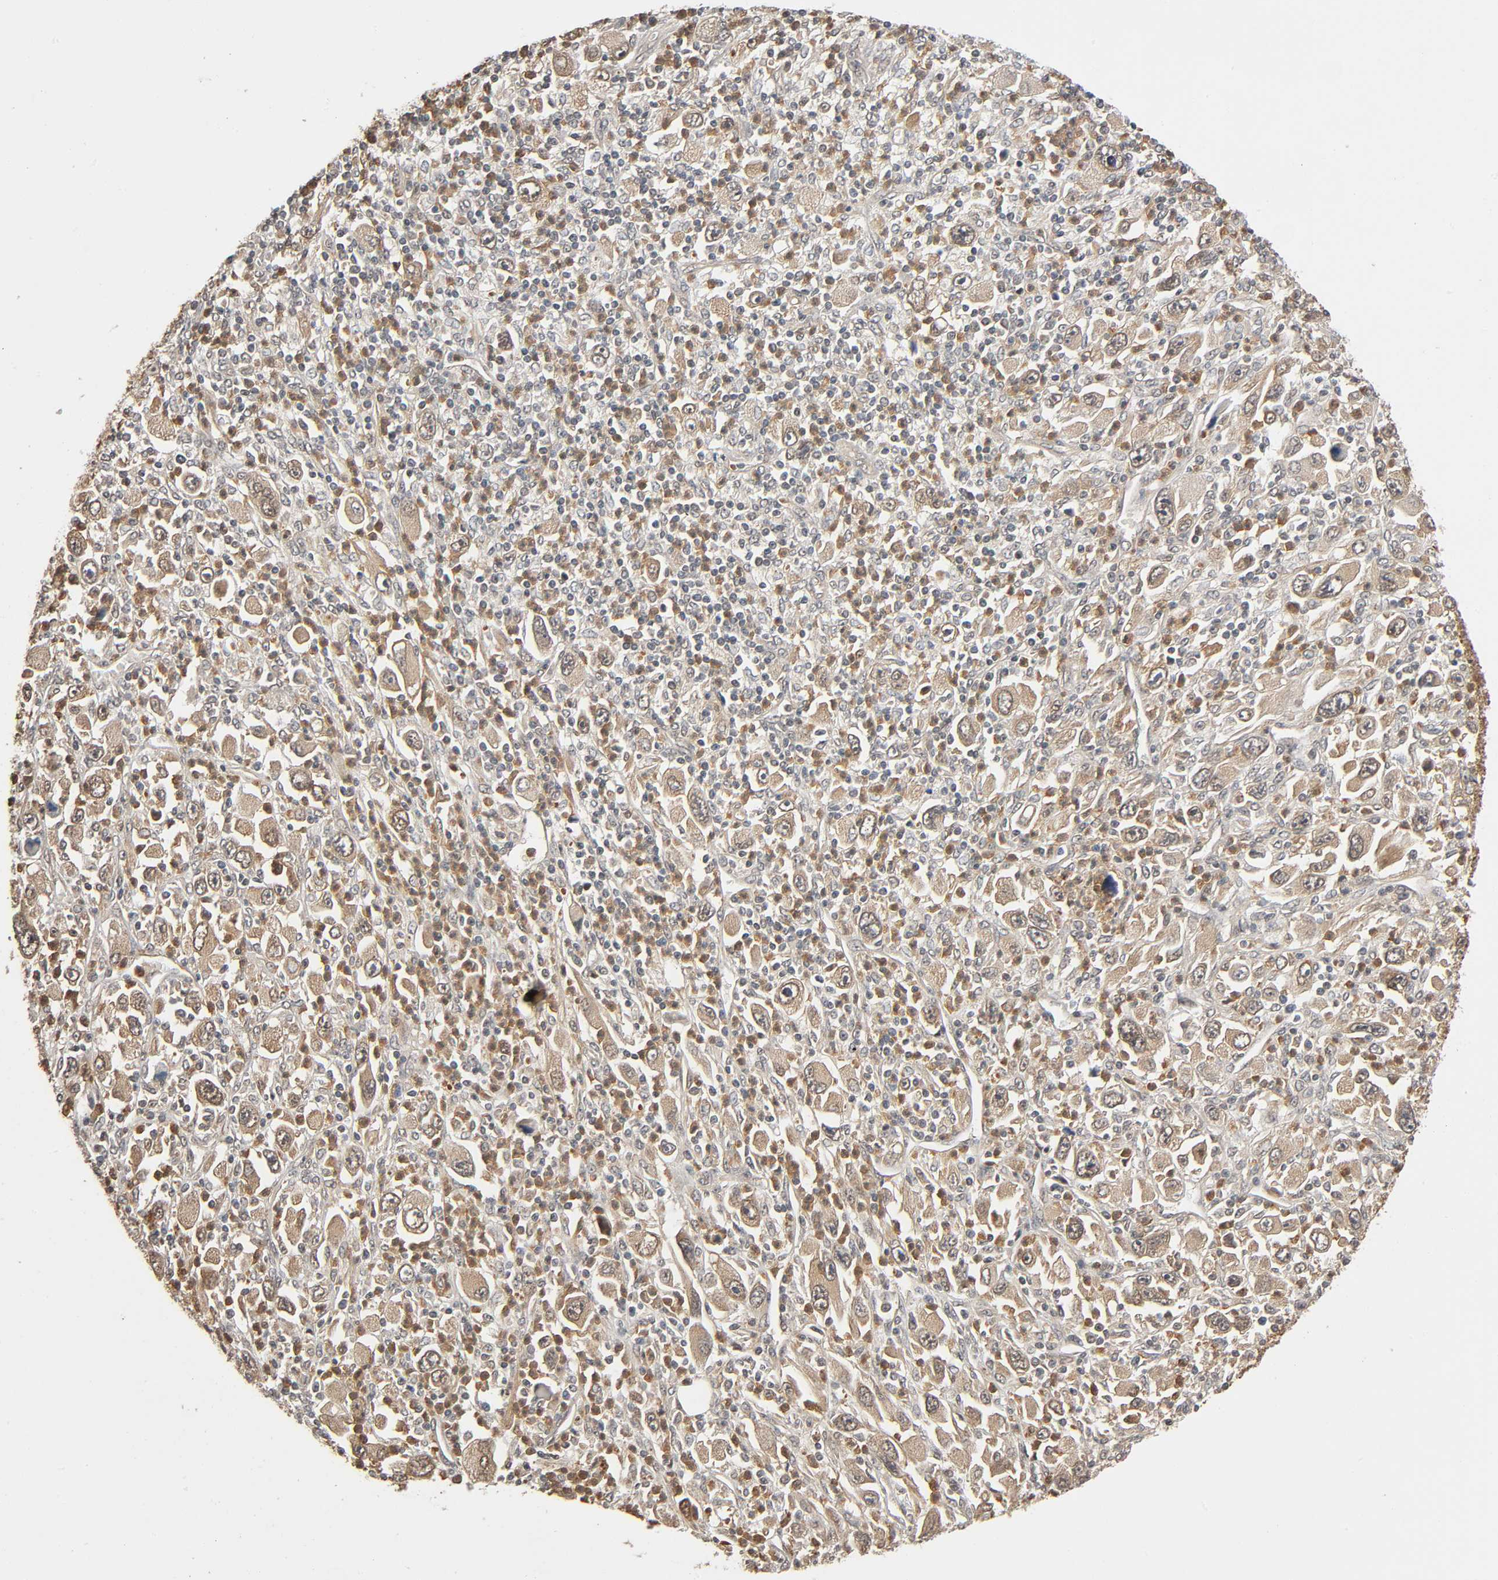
{"staining": {"intensity": "weak", "quantity": ">75%", "location": "cytoplasmic/membranous,nuclear"}, "tissue": "melanoma", "cell_type": "Tumor cells", "image_type": "cancer", "snomed": [{"axis": "morphology", "description": "Malignant melanoma, Metastatic site"}, {"axis": "topography", "description": "Skin"}], "caption": "Immunohistochemical staining of malignant melanoma (metastatic site) reveals low levels of weak cytoplasmic/membranous and nuclear protein expression in about >75% of tumor cells.", "gene": "NEDD8", "patient": {"sex": "female", "age": 56}}